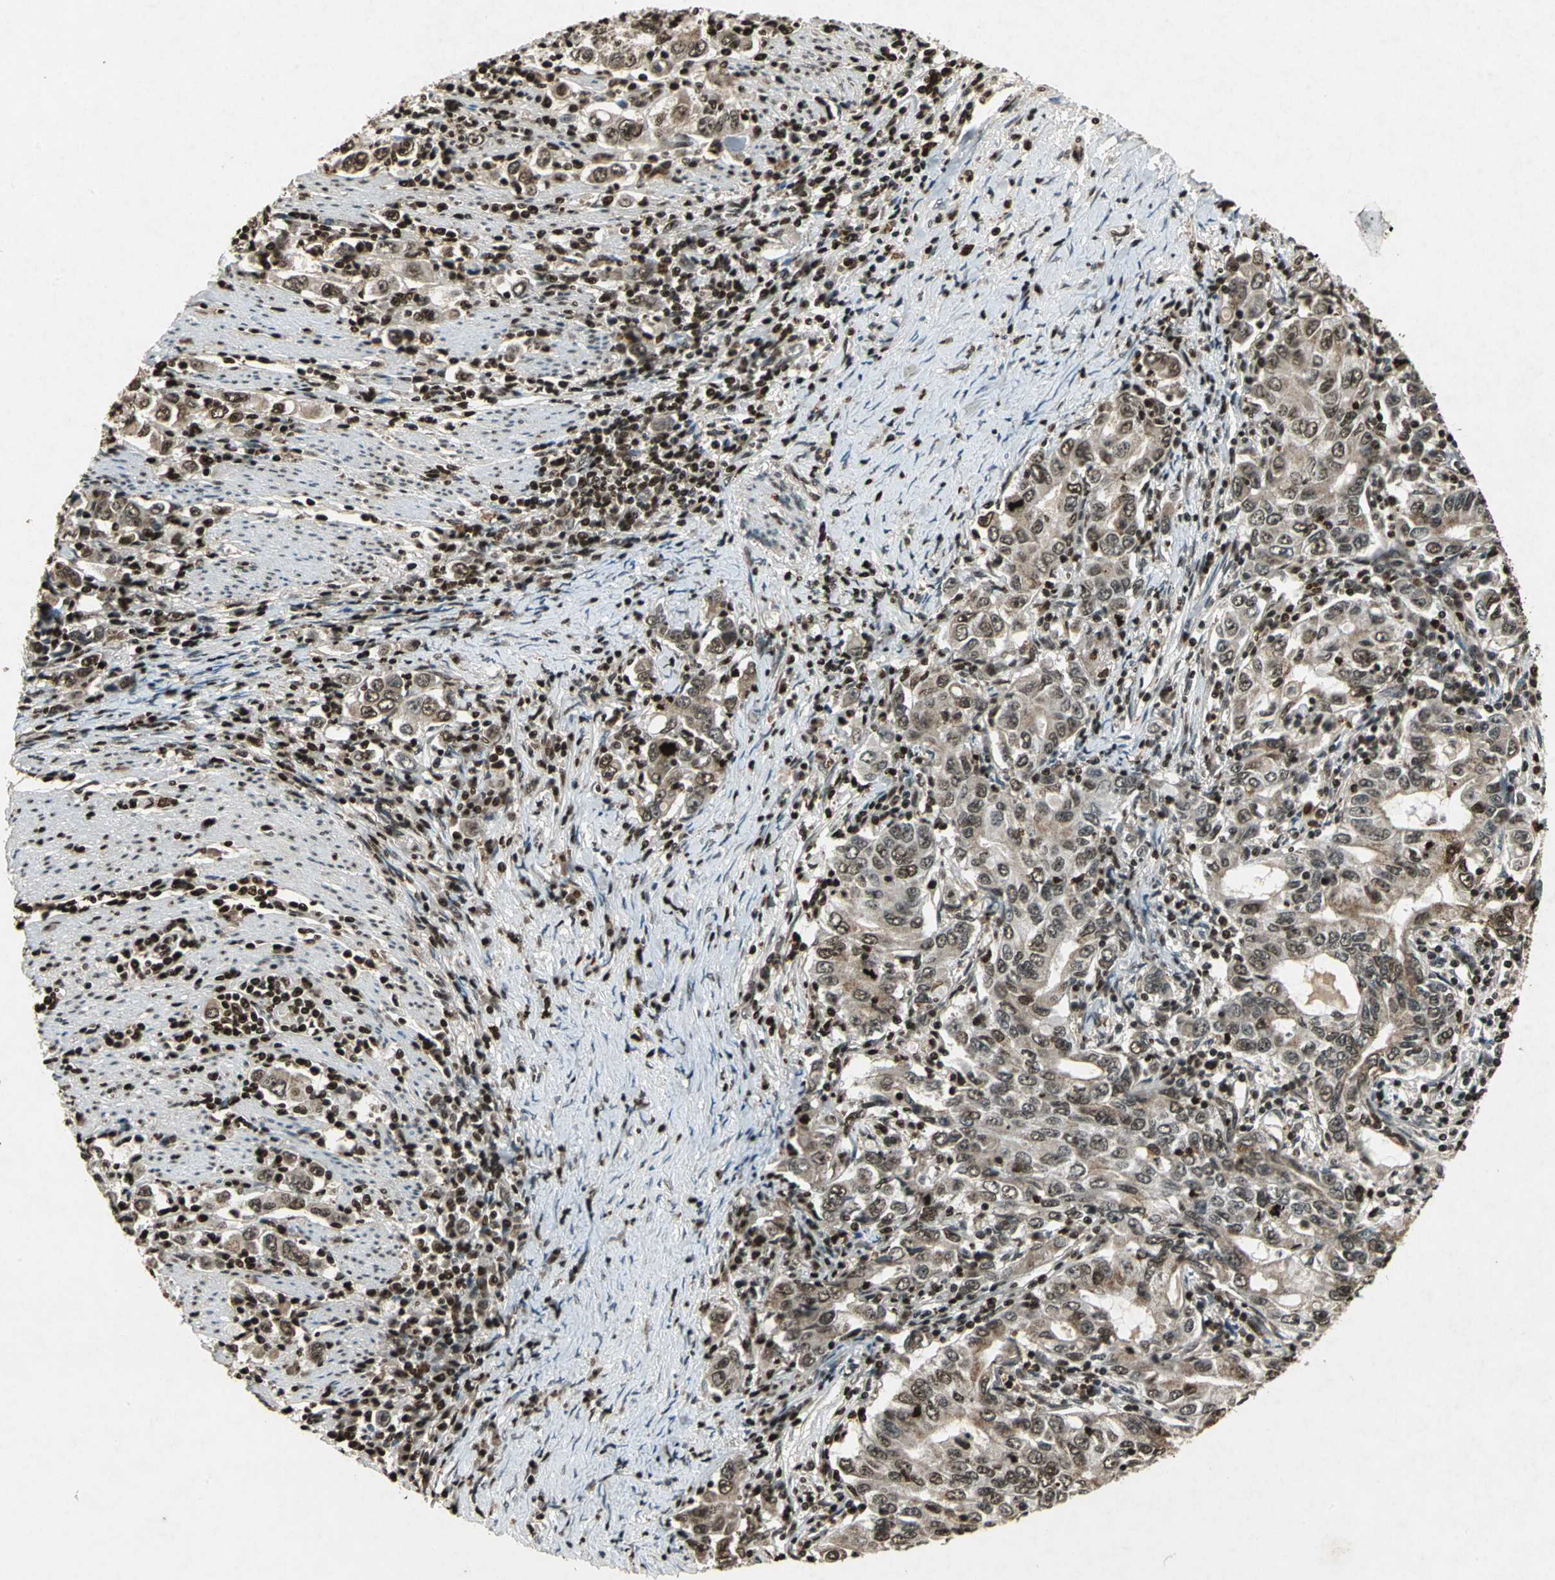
{"staining": {"intensity": "moderate", "quantity": ">75%", "location": "cytoplasmic/membranous,nuclear"}, "tissue": "stomach cancer", "cell_type": "Tumor cells", "image_type": "cancer", "snomed": [{"axis": "morphology", "description": "Adenocarcinoma, NOS"}, {"axis": "topography", "description": "Stomach, lower"}], "caption": "Immunohistochemical staining of stomach adenocarcinoma reveals medium levels of moderate cytoplasmic/membranous and nuclear protein staining in approximately >75% of tumor cells.", "gene": "ANP32A", "patient": {"sex": "female", "age": 72}}